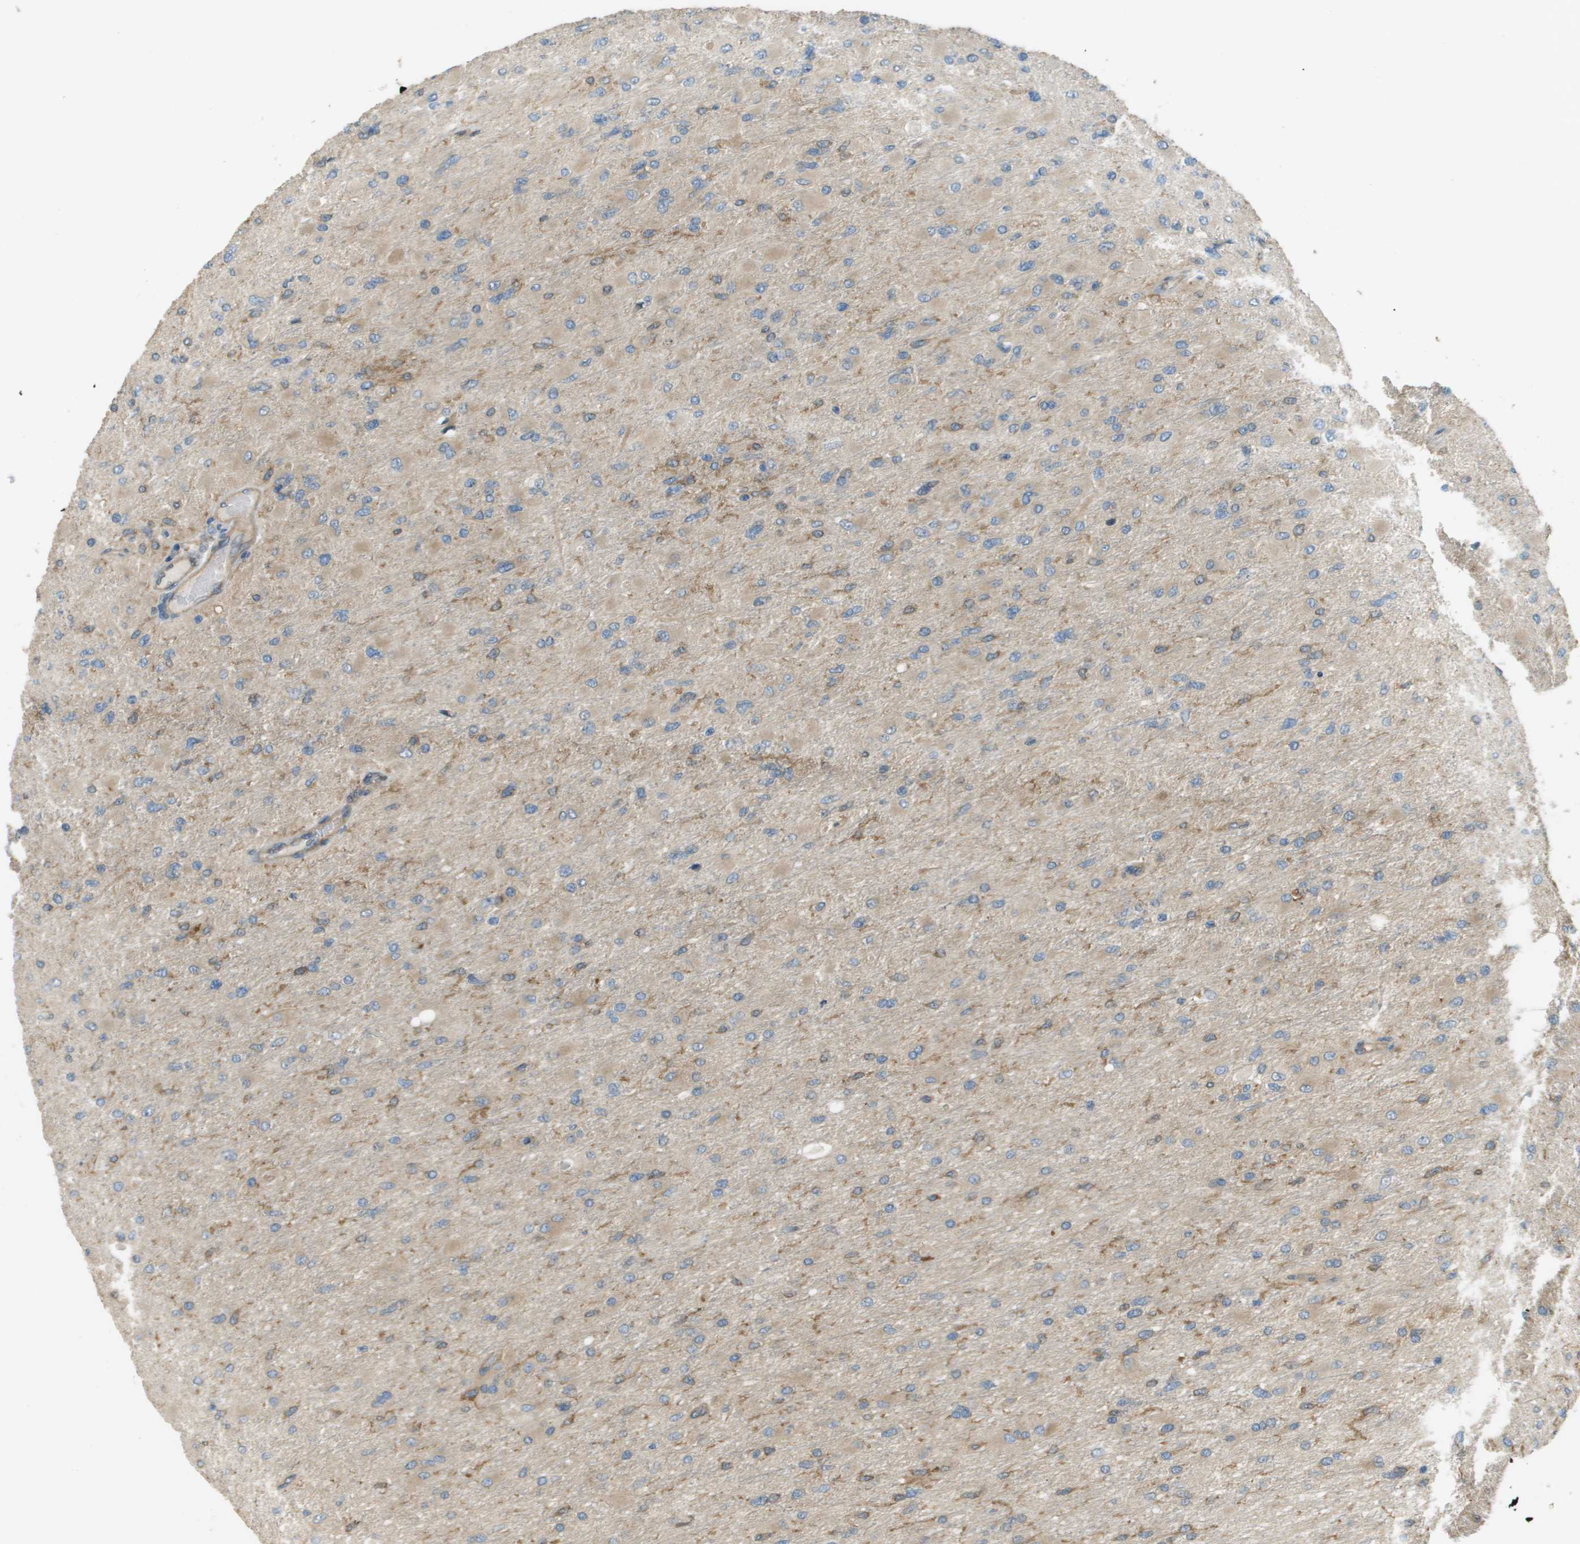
{"staining": {"intensity": "weak", "quantity": ">75%", "location": "cytoplasmic/membranous"}, "tissue": "glioma", "cell_type": "Tumor cells", "image_type": "cancer", "snomed": [{"axis": "morphology", "description": "Glioma, malignant, High grade"}, {"axis": "topography", "description": "Cerebral cortex"}], "caption": "IHC (DAB) staining of glioma exhibits weak cytoplasmic/membranous protein positivity in about >75% of tumor cells. Nuclei are stained in blue.", "gene": "CORO1B", "patient": {"sex": "female", "age": 36}}